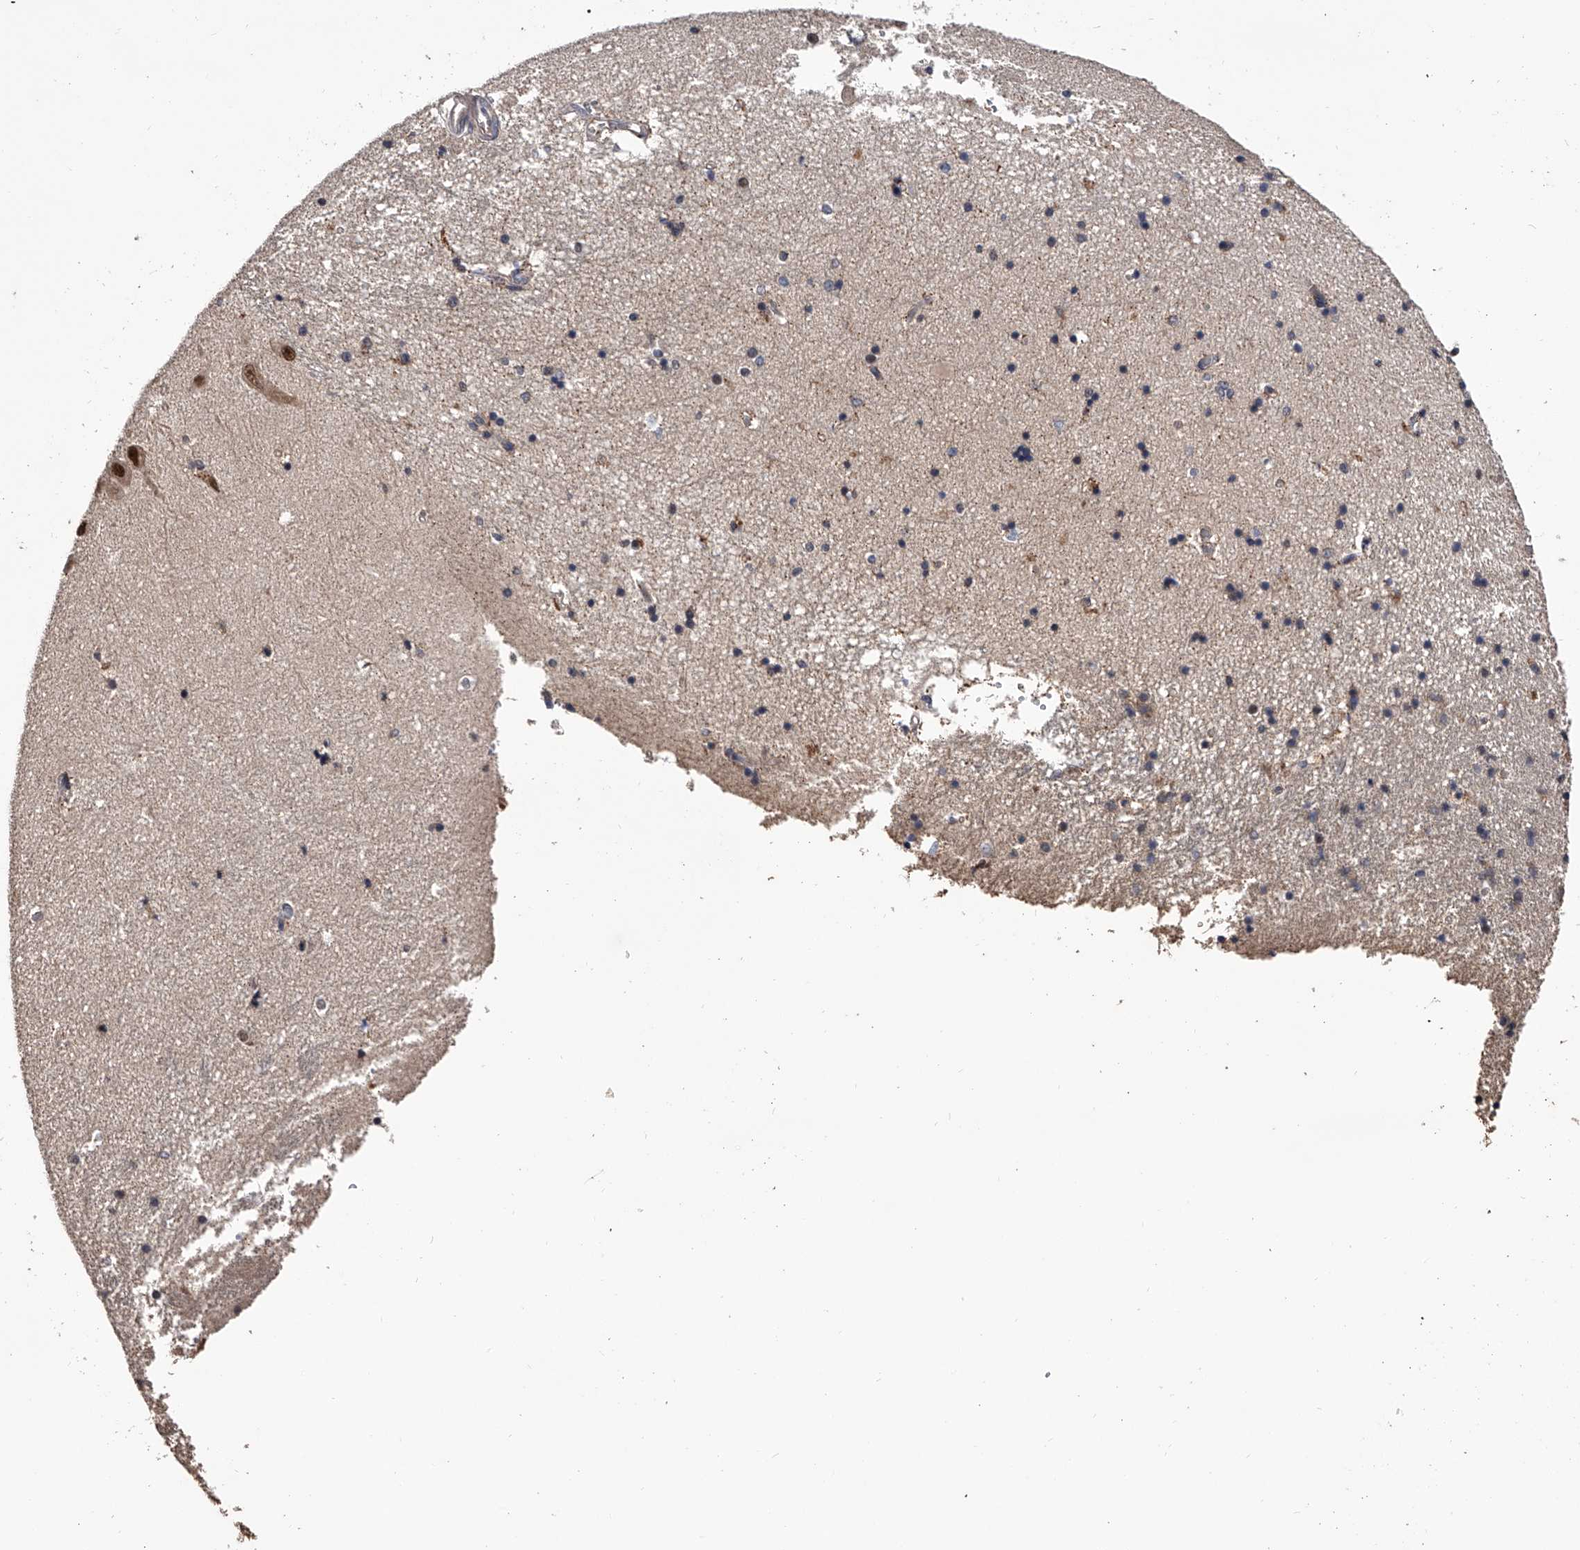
{"staining": {"intensity": "weak", "quantity": "<25%", "location": "cytoplasmic/membranous"}, "tissue": "hippocampus", "cell_type": "Glial cells", "image_type": "normal", "snomed": [{"axis": "morphology", "description": "Normal tissue, NOS"}, {"axis": "topography", "description": "Hippocampus"}], "caption": "Glial cells show no significant protein staining in unremarkable hippocampus.", "gene": "EFCAB7", "patient": {"sex": "male", "age": 45}}